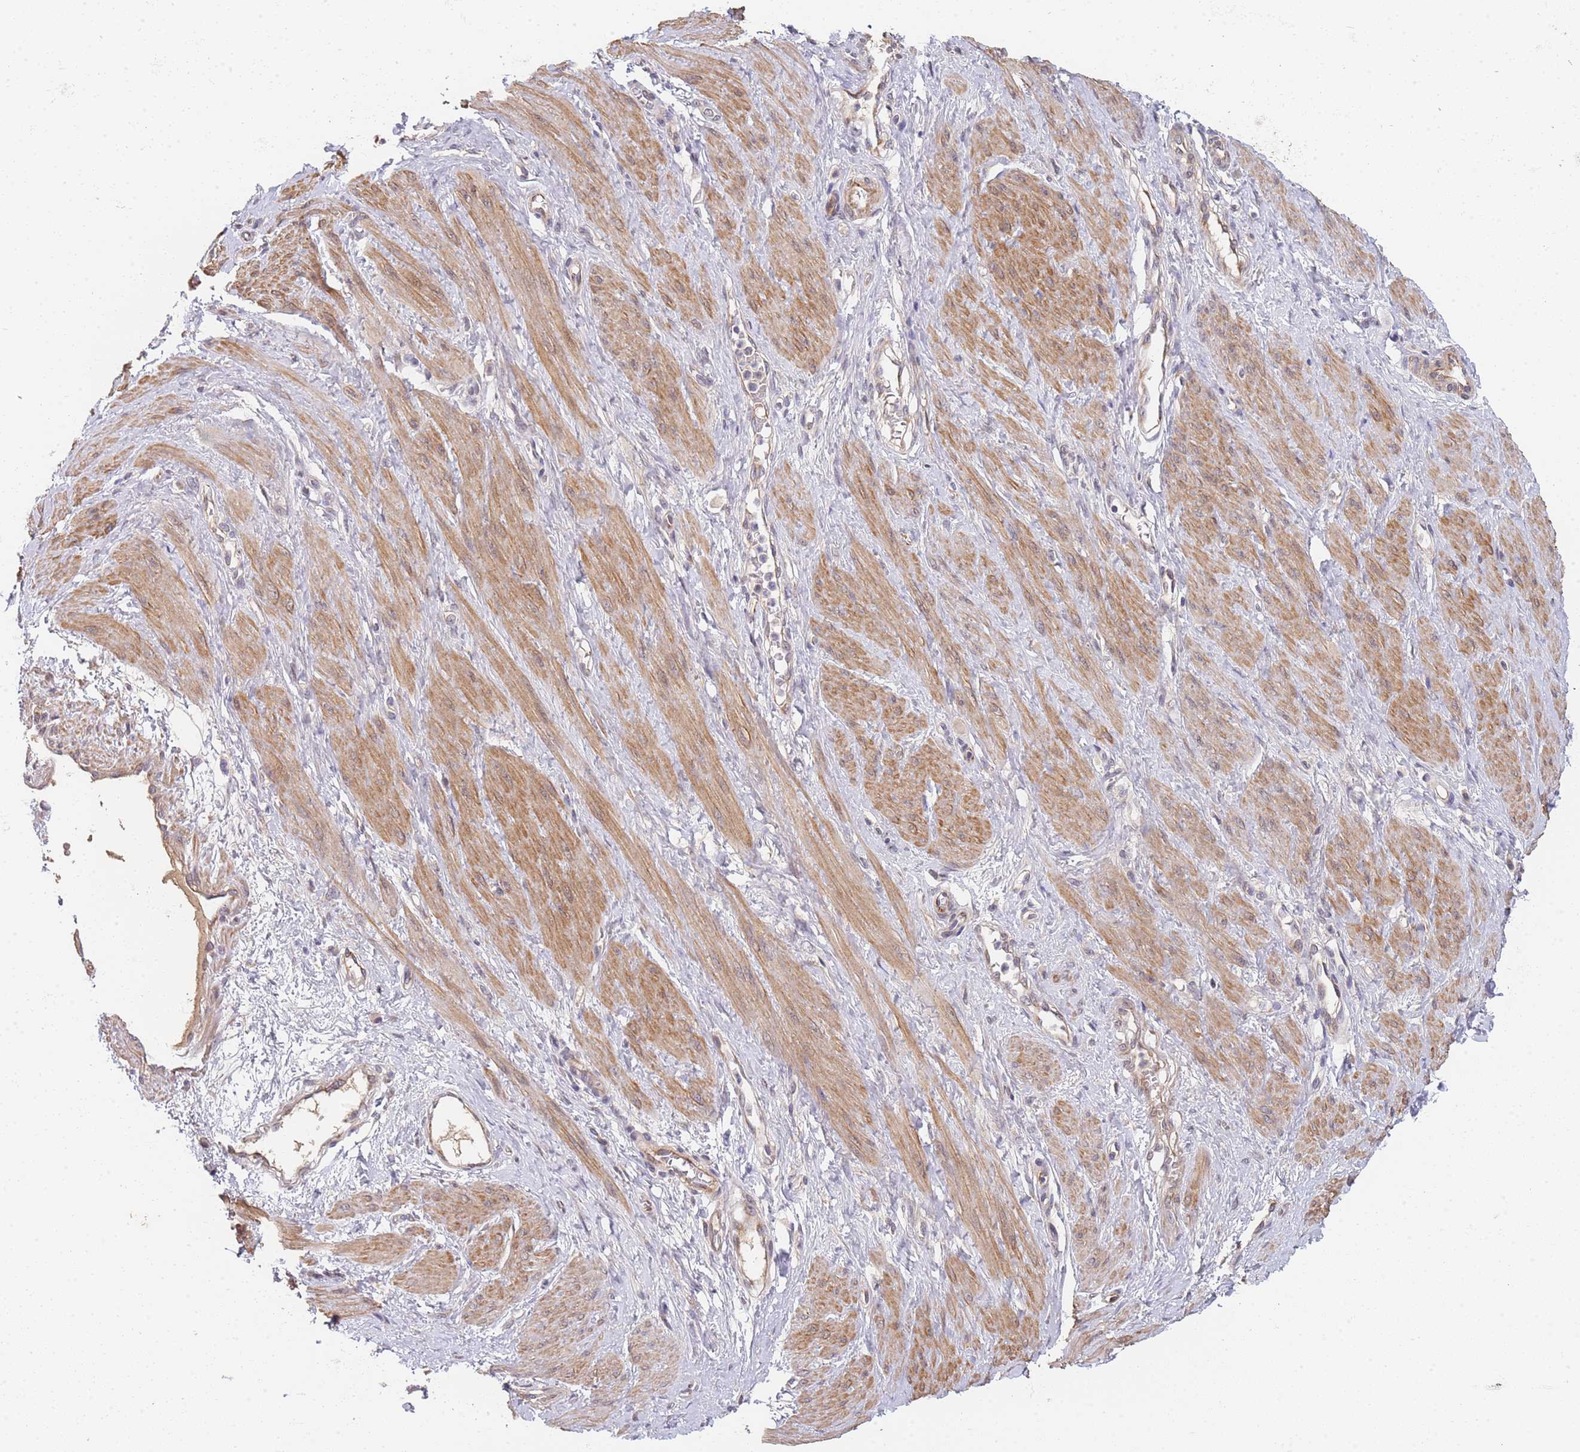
{"staining": {"intensity": "moderate", "quantity": ">75%", "location": "cytoplasmic/membranous"}, "tissue": "smooth muscle", "cell_type": "Smooth muscle cells", "image_type": "normal", "snomed": [{"axis": "morphology", "description": "Normal tissue, NOS"}, {"axis": "topography", "description": "Smooth muscle"}, {"axis": "topography", "description": "Uterus"}], "caption": "An immunohistochemistry histopathology image of benign tissue is shown. Protein staining in brown labels moderate cytoplasmic/membranous positivity in smooth muscle within smooth muscle cells.", "gene": "B4GALT4", "patient": {"sex": "female", "age": 39}}